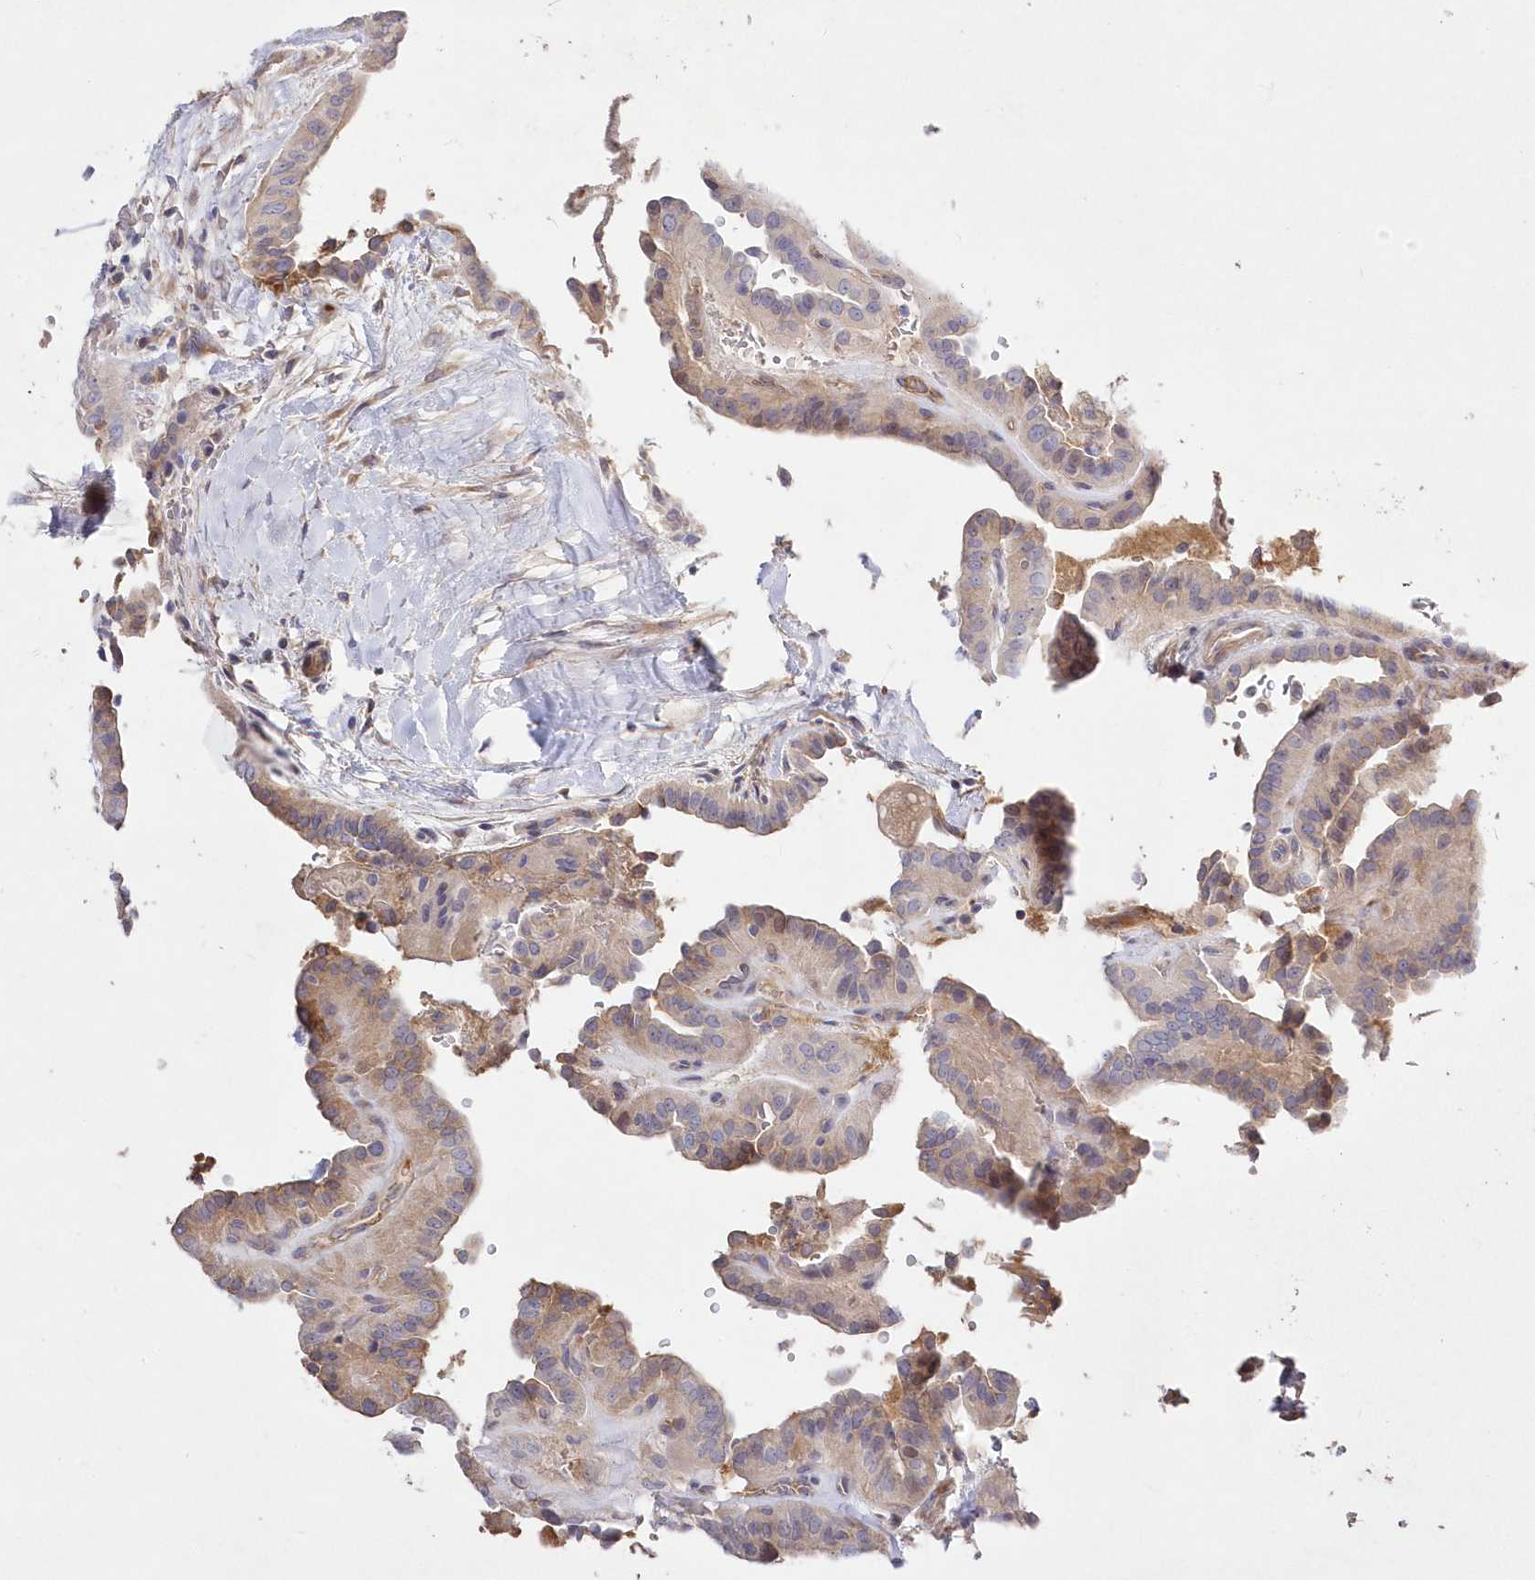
{"staining": {"intensity": "weak", "quantity": ">75%", "location": "cytoplasmic/membranous"}, "tissue": "thyroid cancer", "cell_type": "Tumor cells", "image_type": "cancer", "snomed": [{"axis": "morphology", "description": "Papillary adenocarcinoma, NOS"}, {"axis": "topography", "description": "Thyroid gland"}], "caption": "Tumor cells reveal low levels of weak cytoplasmic/membranous expression in approximately >75% of cells in thyroid cancer.", "gene": "WBP1L", "patient": {"sex": "male", "age": 77}}